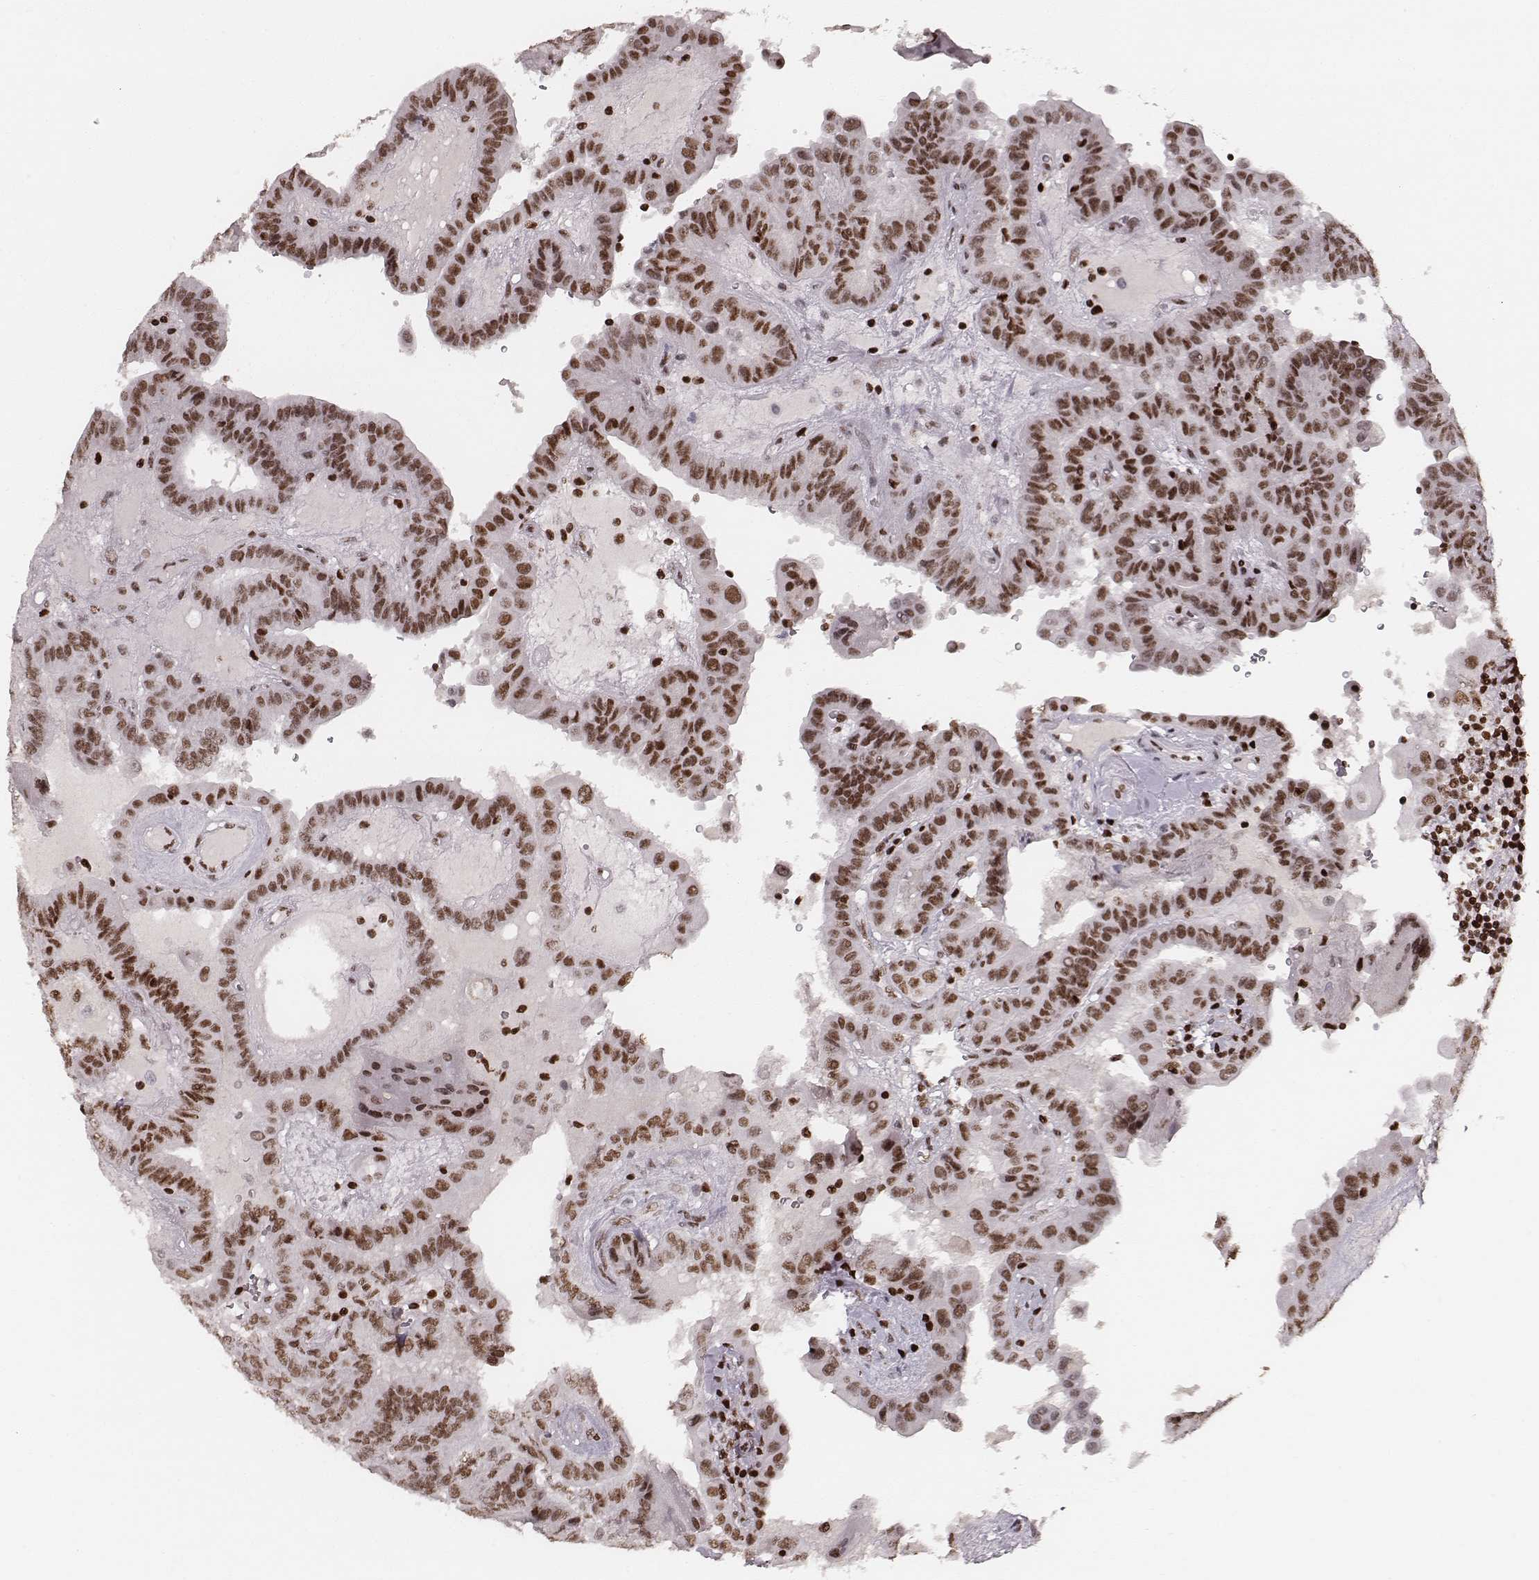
{"staining": {"intensity": "moderate", "quantity": ">75%", "location": "nuclear"}, "tissue": "thyroid cancer", "cell_type": "Tumor cells", "image_type": "cancer", "snomed": [{"axis": "morphology", "description": "Papillary adenocarcinoma, NOS"}, {"axis": "topography", "description": "Thyroid gland"}], "caption": "Immunohistochemistry (IHC) histopathology image of neoplastic tissue: human thyroid papillary adenocarcinoma stained using IHC reveals medium levels of moderate protein expression localized specifically in the nuclear of tumor cells, appearing as a nuclear brown color.", "gene": "PARP1", "patient": {"sex": "female", "age": 37}}